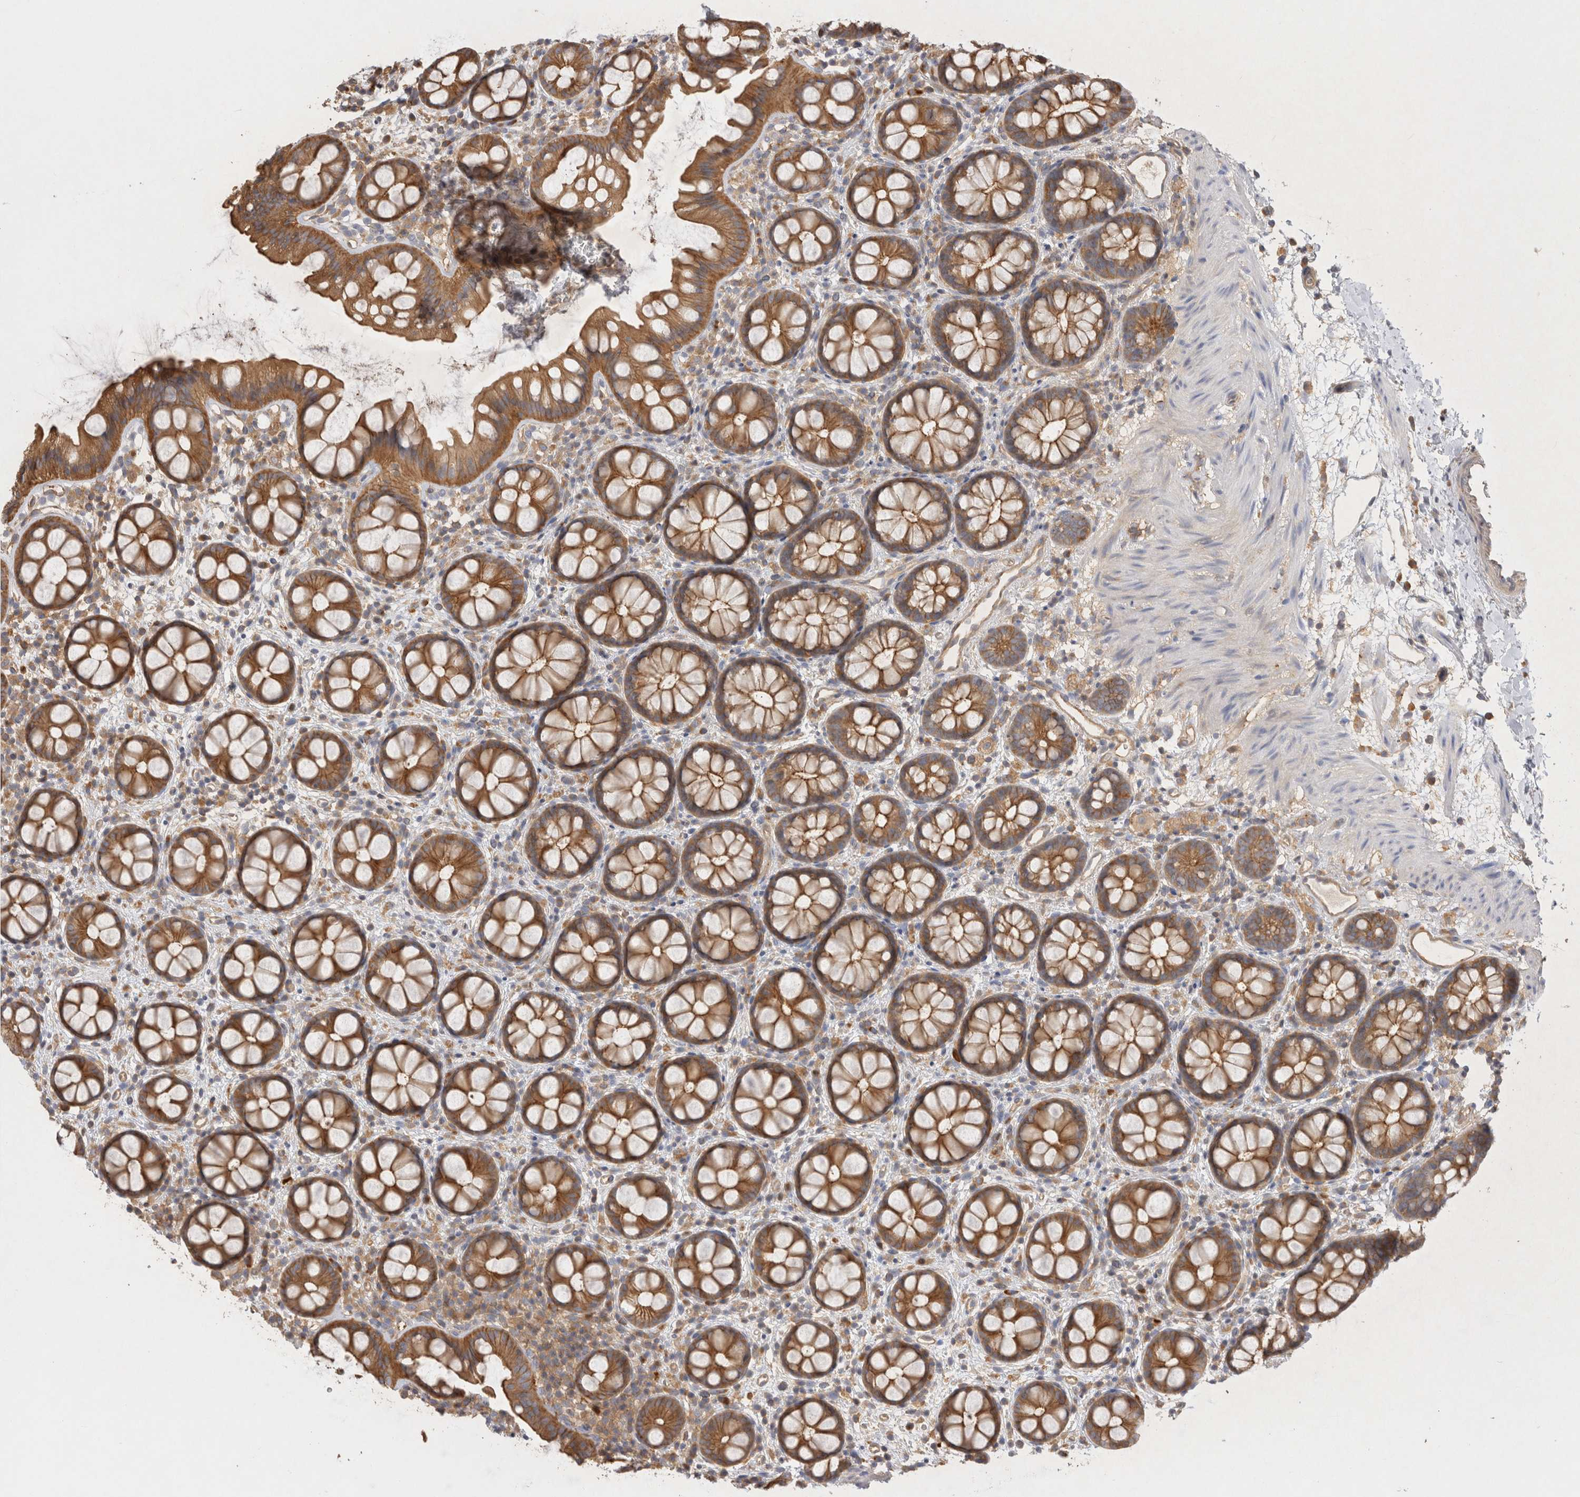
{"staining": {"intensity": "moderate", "quantity": ">75%", "location": "cytoplasmic/membranous"}, "tissue": "rectum", "cell_type": "Glandular cells", "image_type": "normal", "snomed": [{"axis": "morphology", "description": "Normal tissue, NOS"}, {"axis": "topography", "description": "Rectum"}], "caption": "Rectum stained for a protein exhibits moderate cytoplasmic/membranous positivity in glandular cells.", "gene": "CHMP6", "patient": {"sex": "female", "age": 65}}